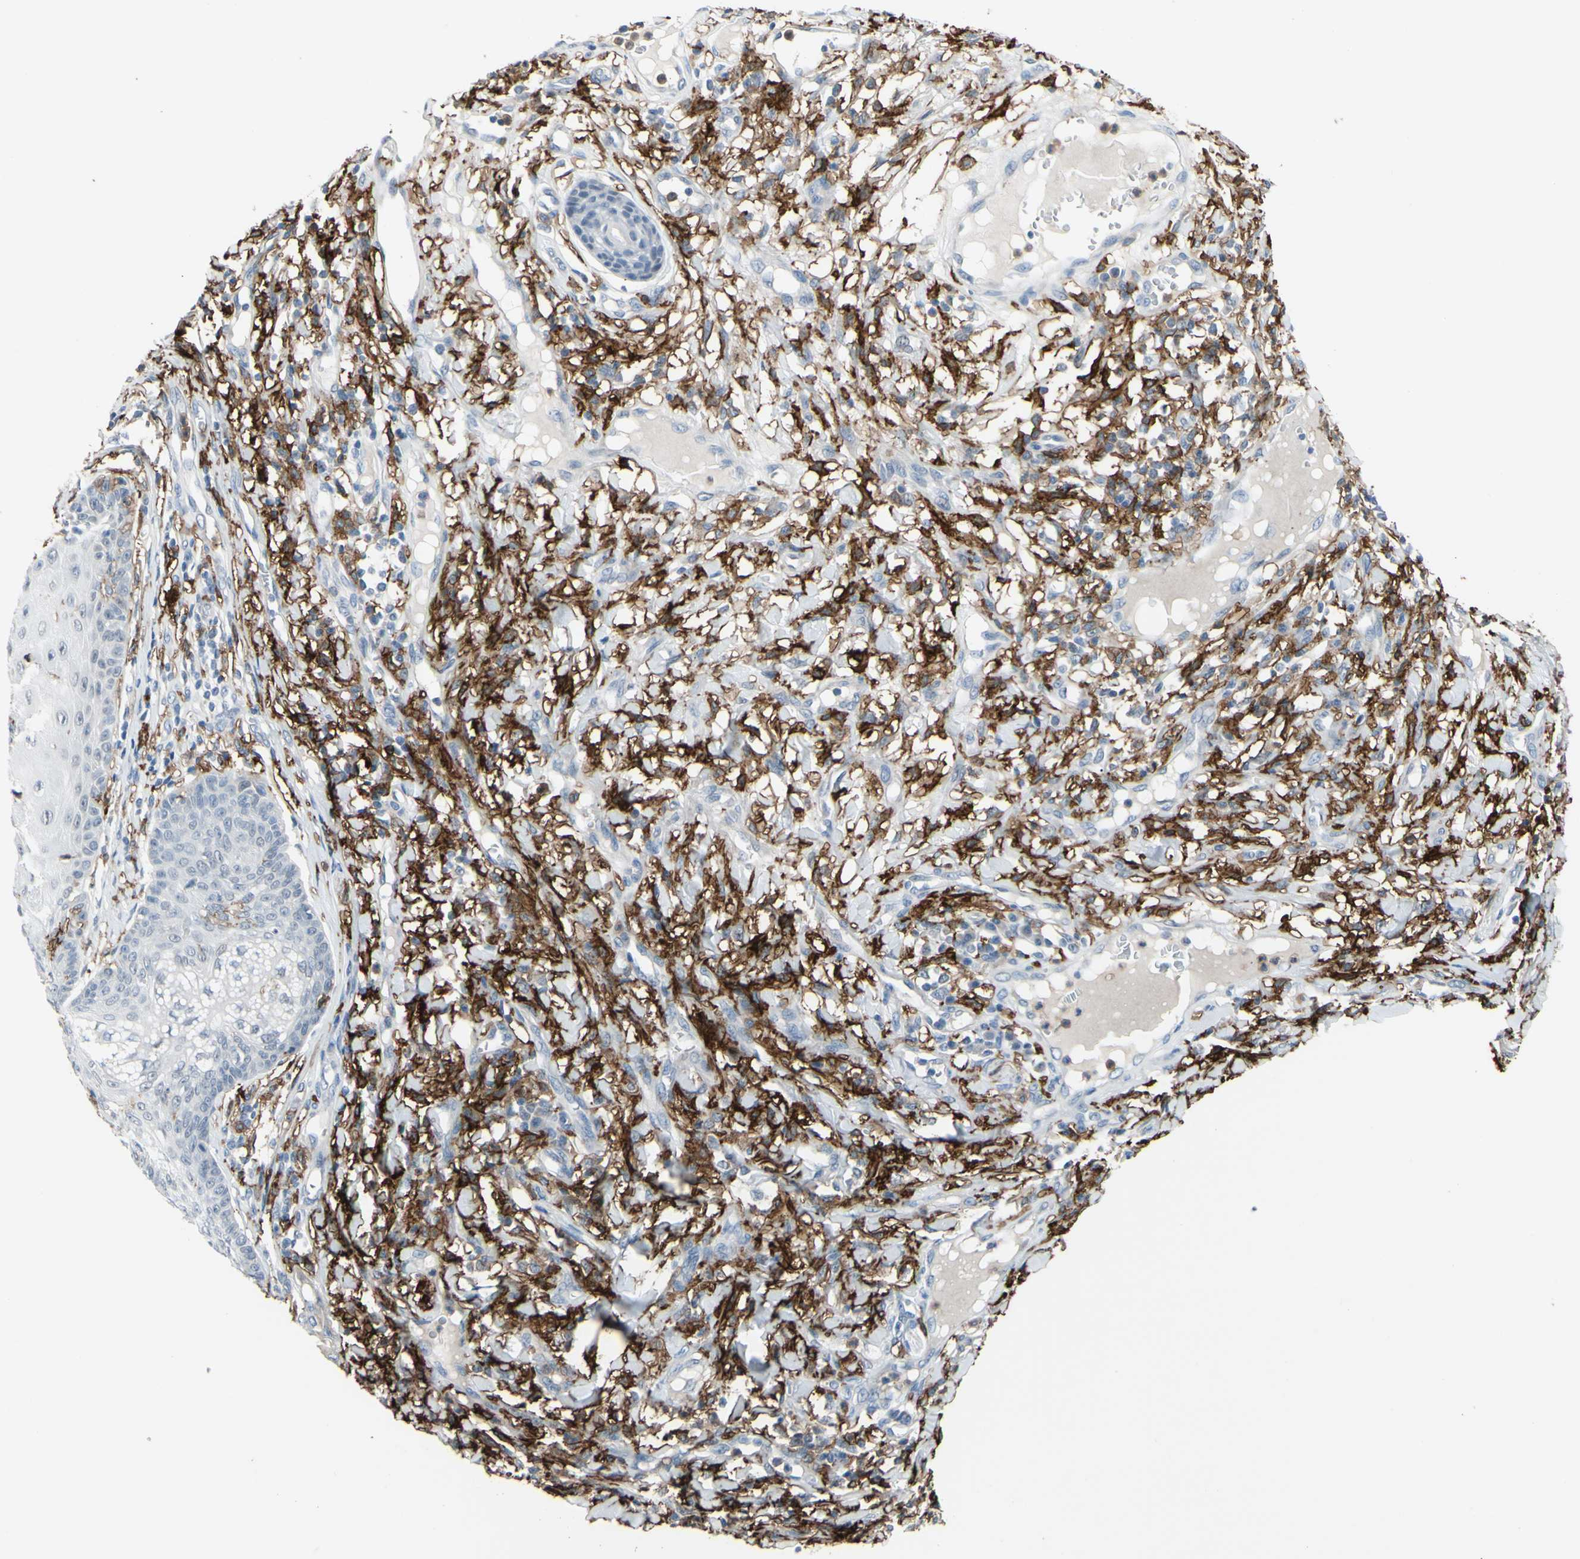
{"staining": {"intensity": "negative", "quantity": "none", "location": "none"}, "tissue": "skin cancer", "cell_type": "Tumor cells", "image_type": "cancer", "snomed": [{"axis": "morphology", "description": "Squamous cell carcinoma, NOS"}, {"axis": "topography", "description": "Skin"}], "caption": "Immunohistochemical staining of squamous cell carcinoma (skin) reveals no significant positivity in tumor cells. (DAB IHC, high magnification).", "gene": "FCGR2A", "patient": {"sex": "female", "age": 78}}